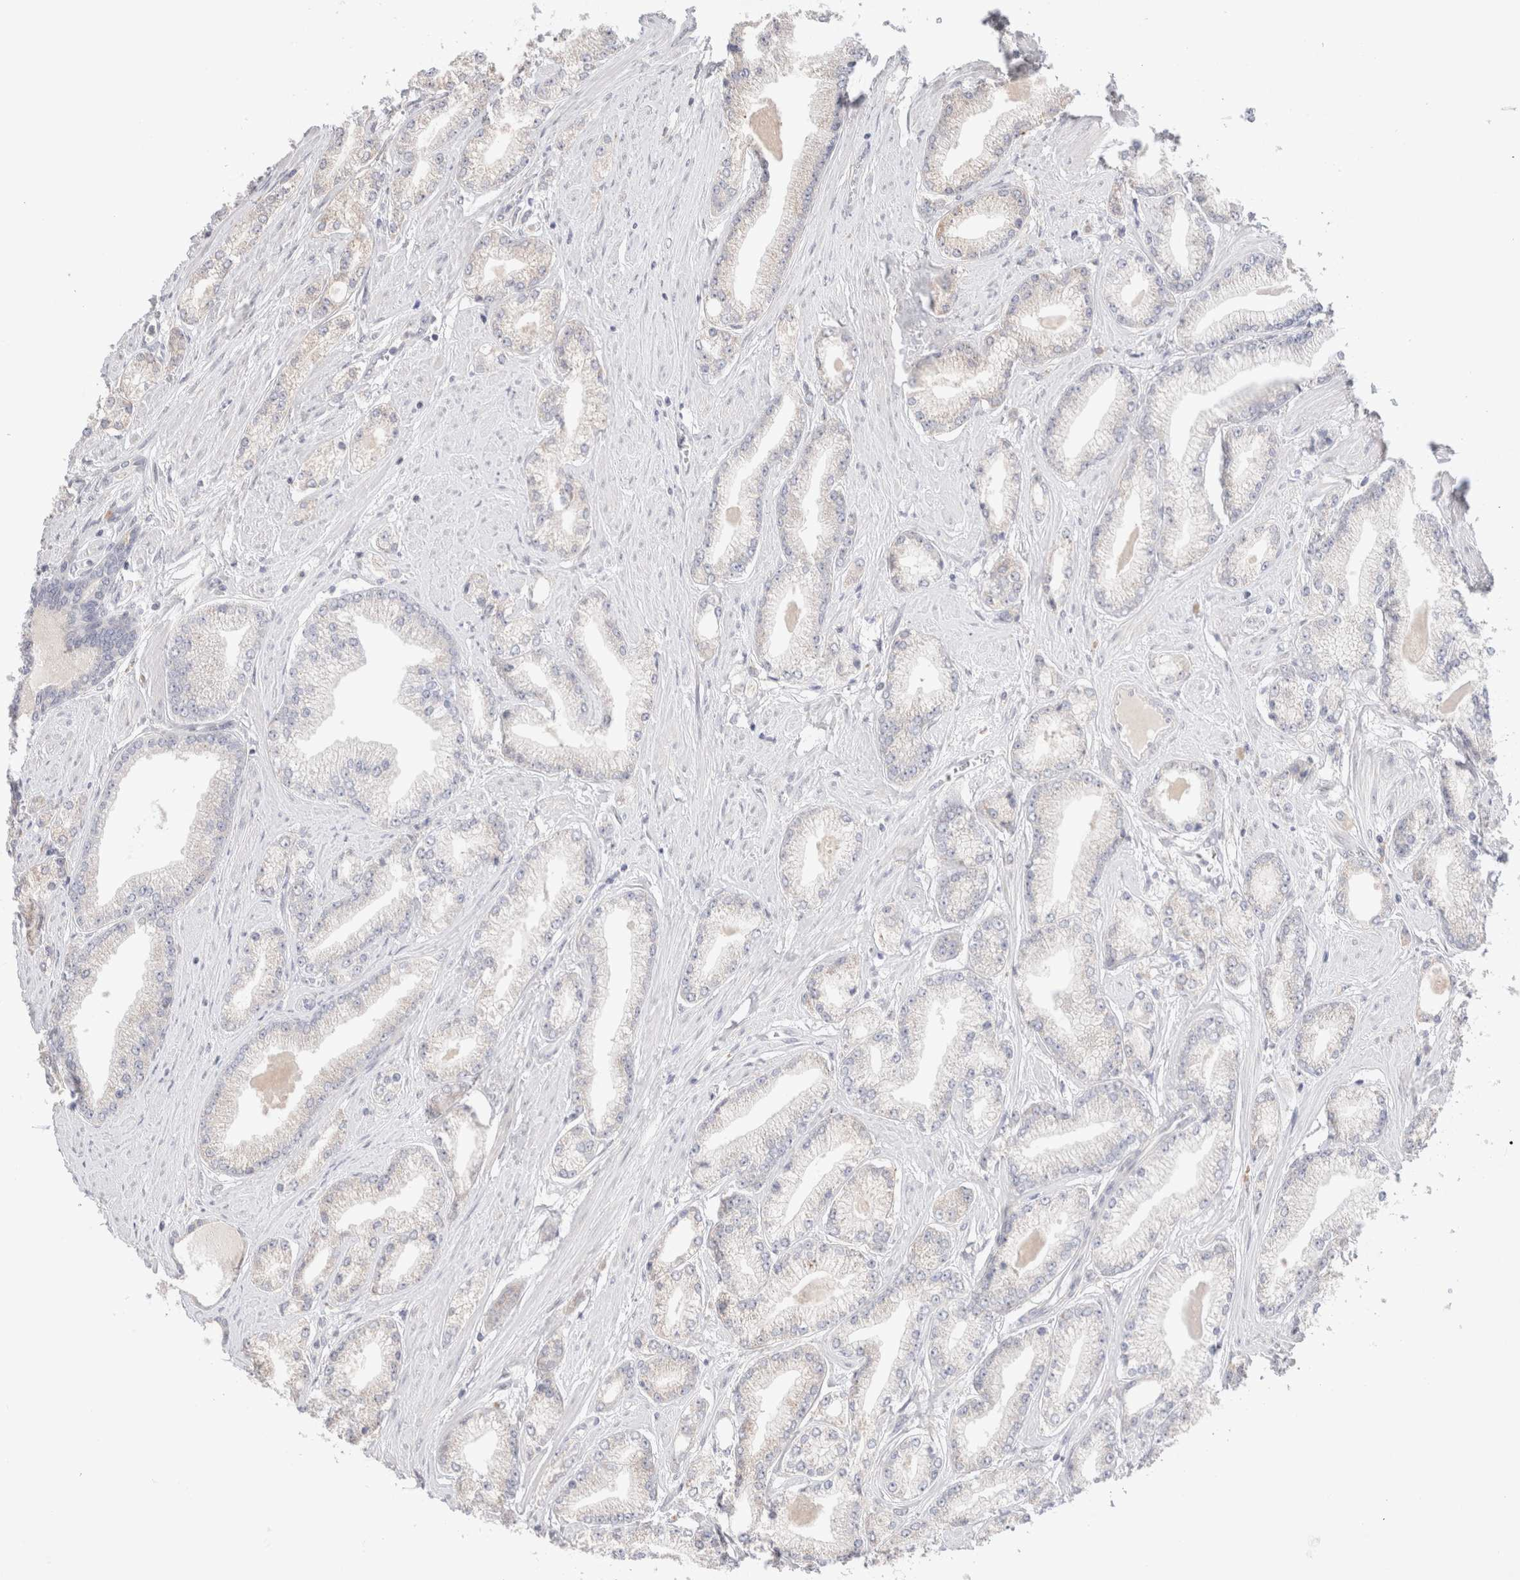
{"staining": {"intensity": "negative", "quantity": "none", "location": "none"}, "tissue": "prostate cancer", "cell_type": "Tumor cells", "image_type": "cancer", "snomed": [{"axis": "morphology", "description": "Adenocarcinoma, Low grade"}, {"axis": "topography", "description": "Prostate"}], "caption": "IHC micrograph of human adenocarcinoma (low-grade) (prostate) stained for a protein (brown), which exhibits no expression in tumor cells.", "gene": "SPATA20", "patient": {"sex": "male", "age": 62}}